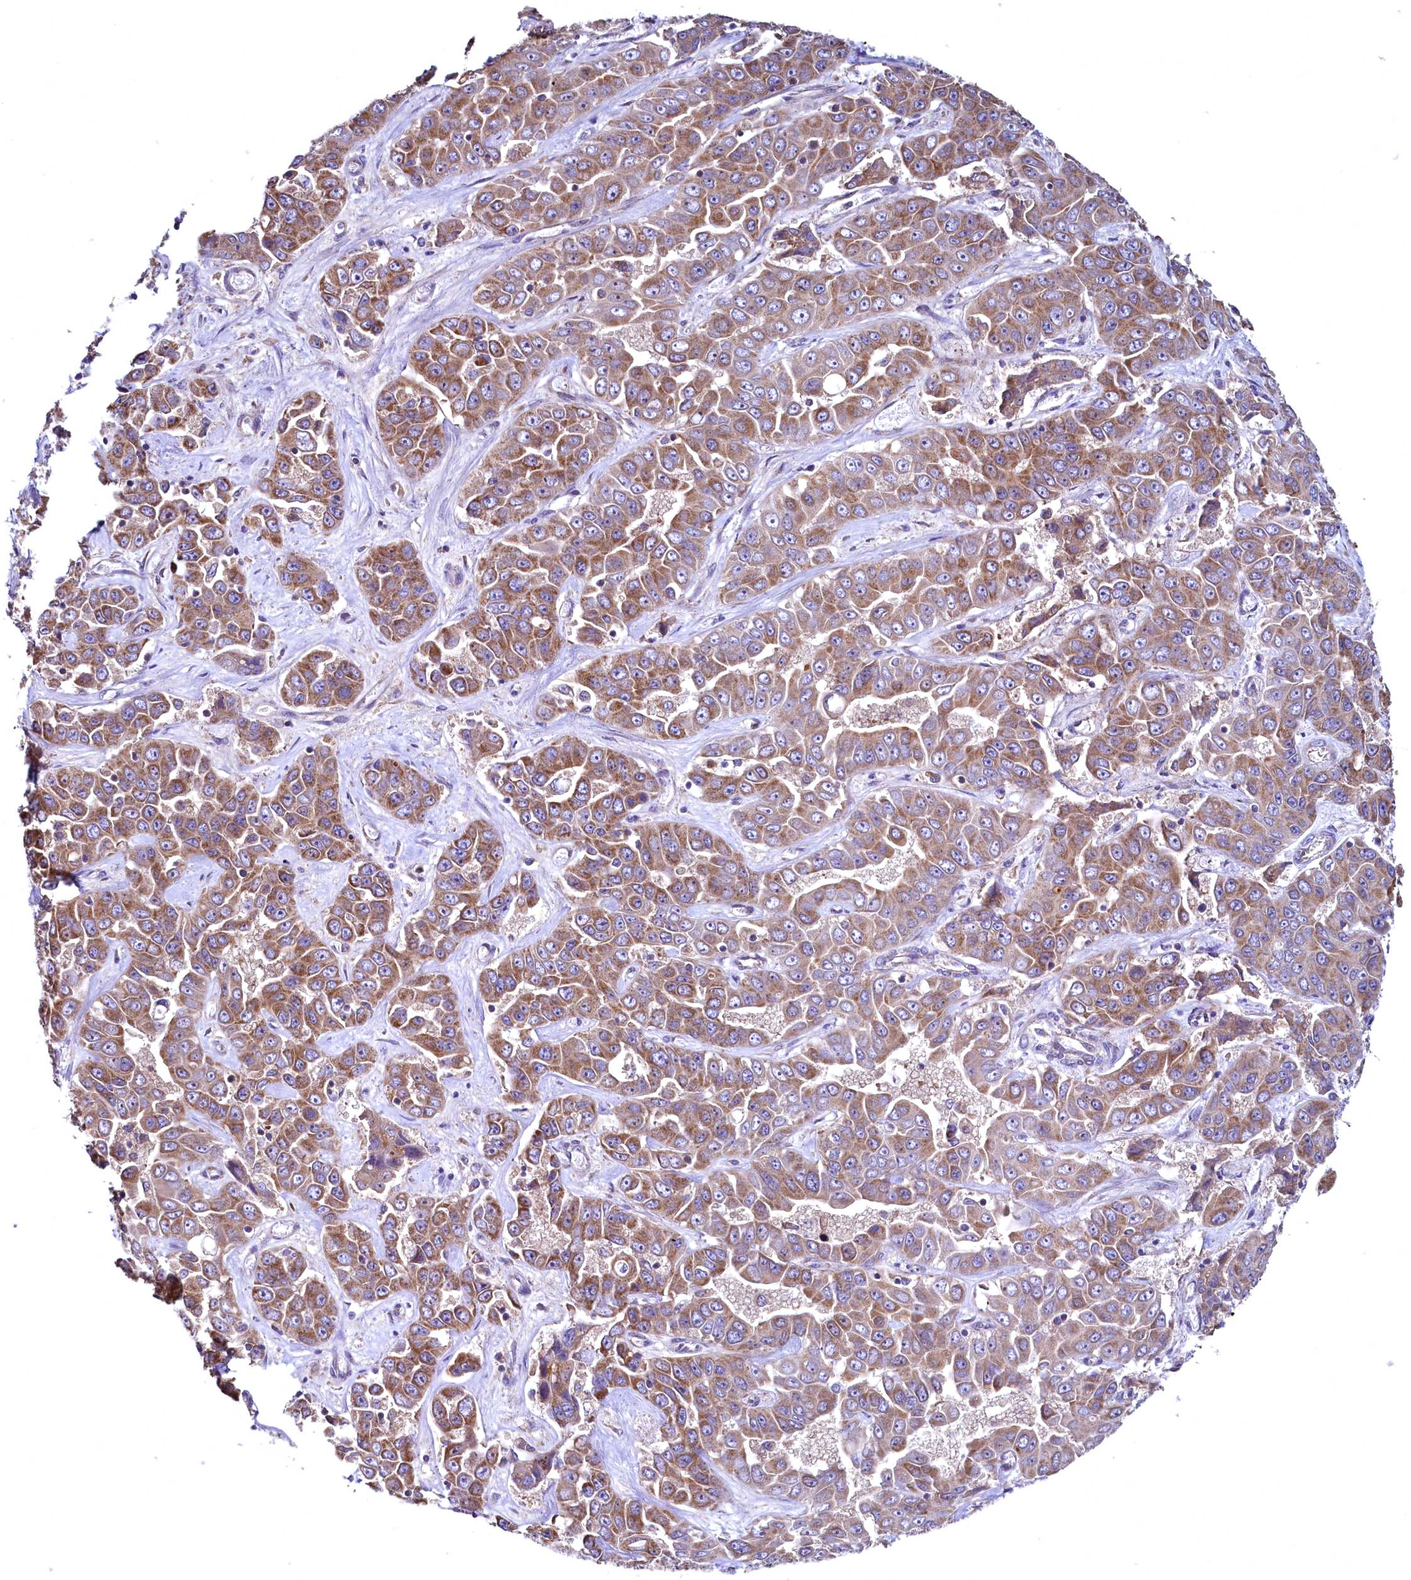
{"staining": {"intensity": "moderate", "quantity": ">75%", "location": "cytoplasmic/membranous"}, "tissue": "liver cancer", "cell_type": "Tumor cells", "image_type": "cancer", "snomed": [{"axis": "morphology", "description": "Cholangiocarcinoma"}, {"axis": "topography", "description": "Liver"}], "caption": "Immunohistochemistry (IHC) image of neoplastic tissue: liver cholangiocarcinoma stained using immunohistochemistry (IHC) shows medium levels of moderate protein expression localized specifically in the cytoplasmic/membranous of tumor cells, appearing as a cytoplasmic/membranous brown color.", "gene": "MRPL57", "patient": {"sex": "female", "age": 52}}